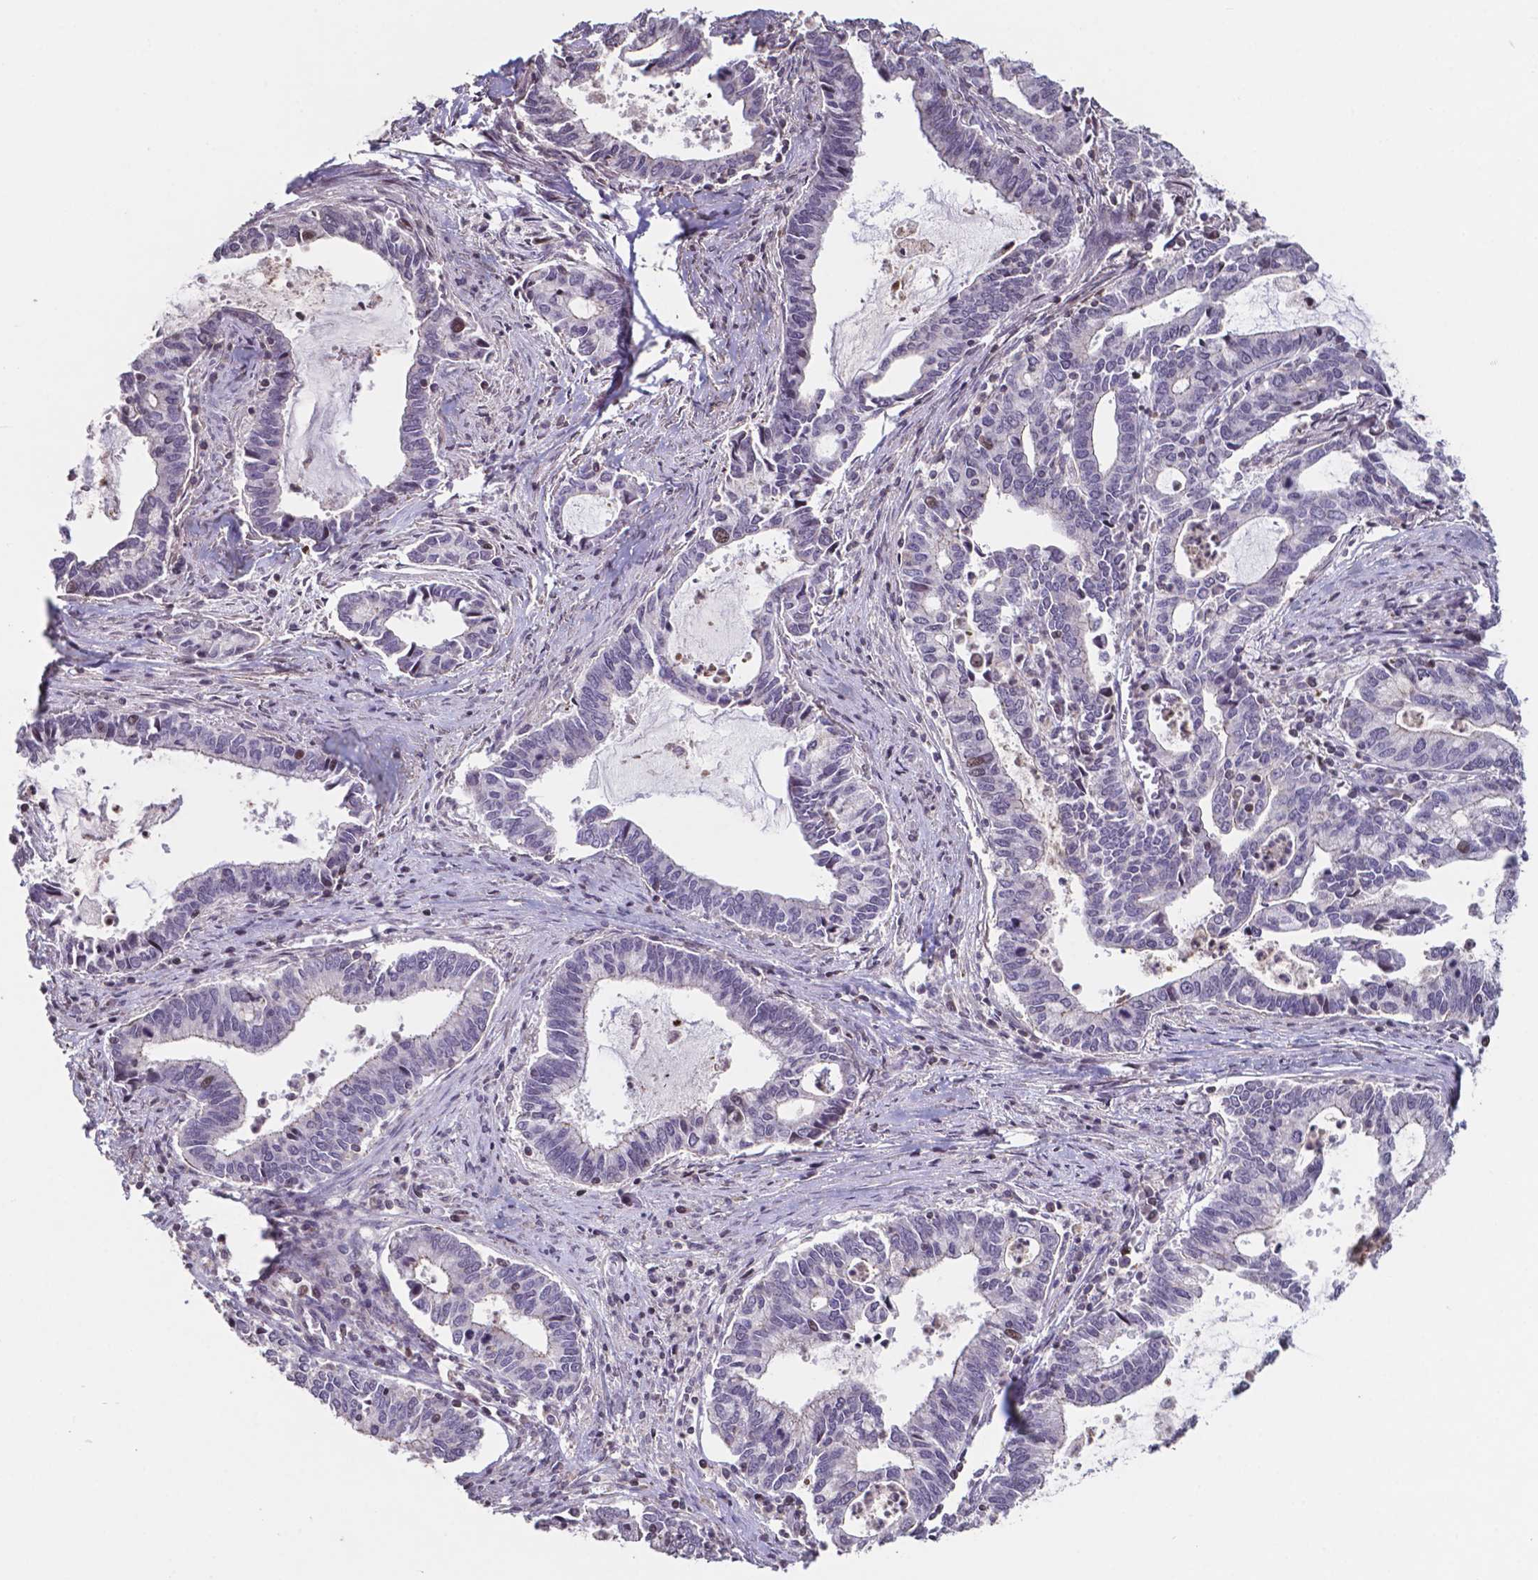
{"staining": {"intensity": "negative", "quantity": "none", "location": "none"}, "tissue": "cervical cancer", "cell_type": "Tumor cells", "image_type": "cancer", "snomed": [{"axis": "morphology", "description": "Adenocarcinoma, NOS"}, {"axis": "topography", "description": "Cervix"}], "caption": "Histopathology image shows no significant protein positivity in tumor cells of adenocarcinoma (cervical). Nuclei are stained in blue.", "gene": "MLC1", "patient": {"sex": "female", "age": 42}}